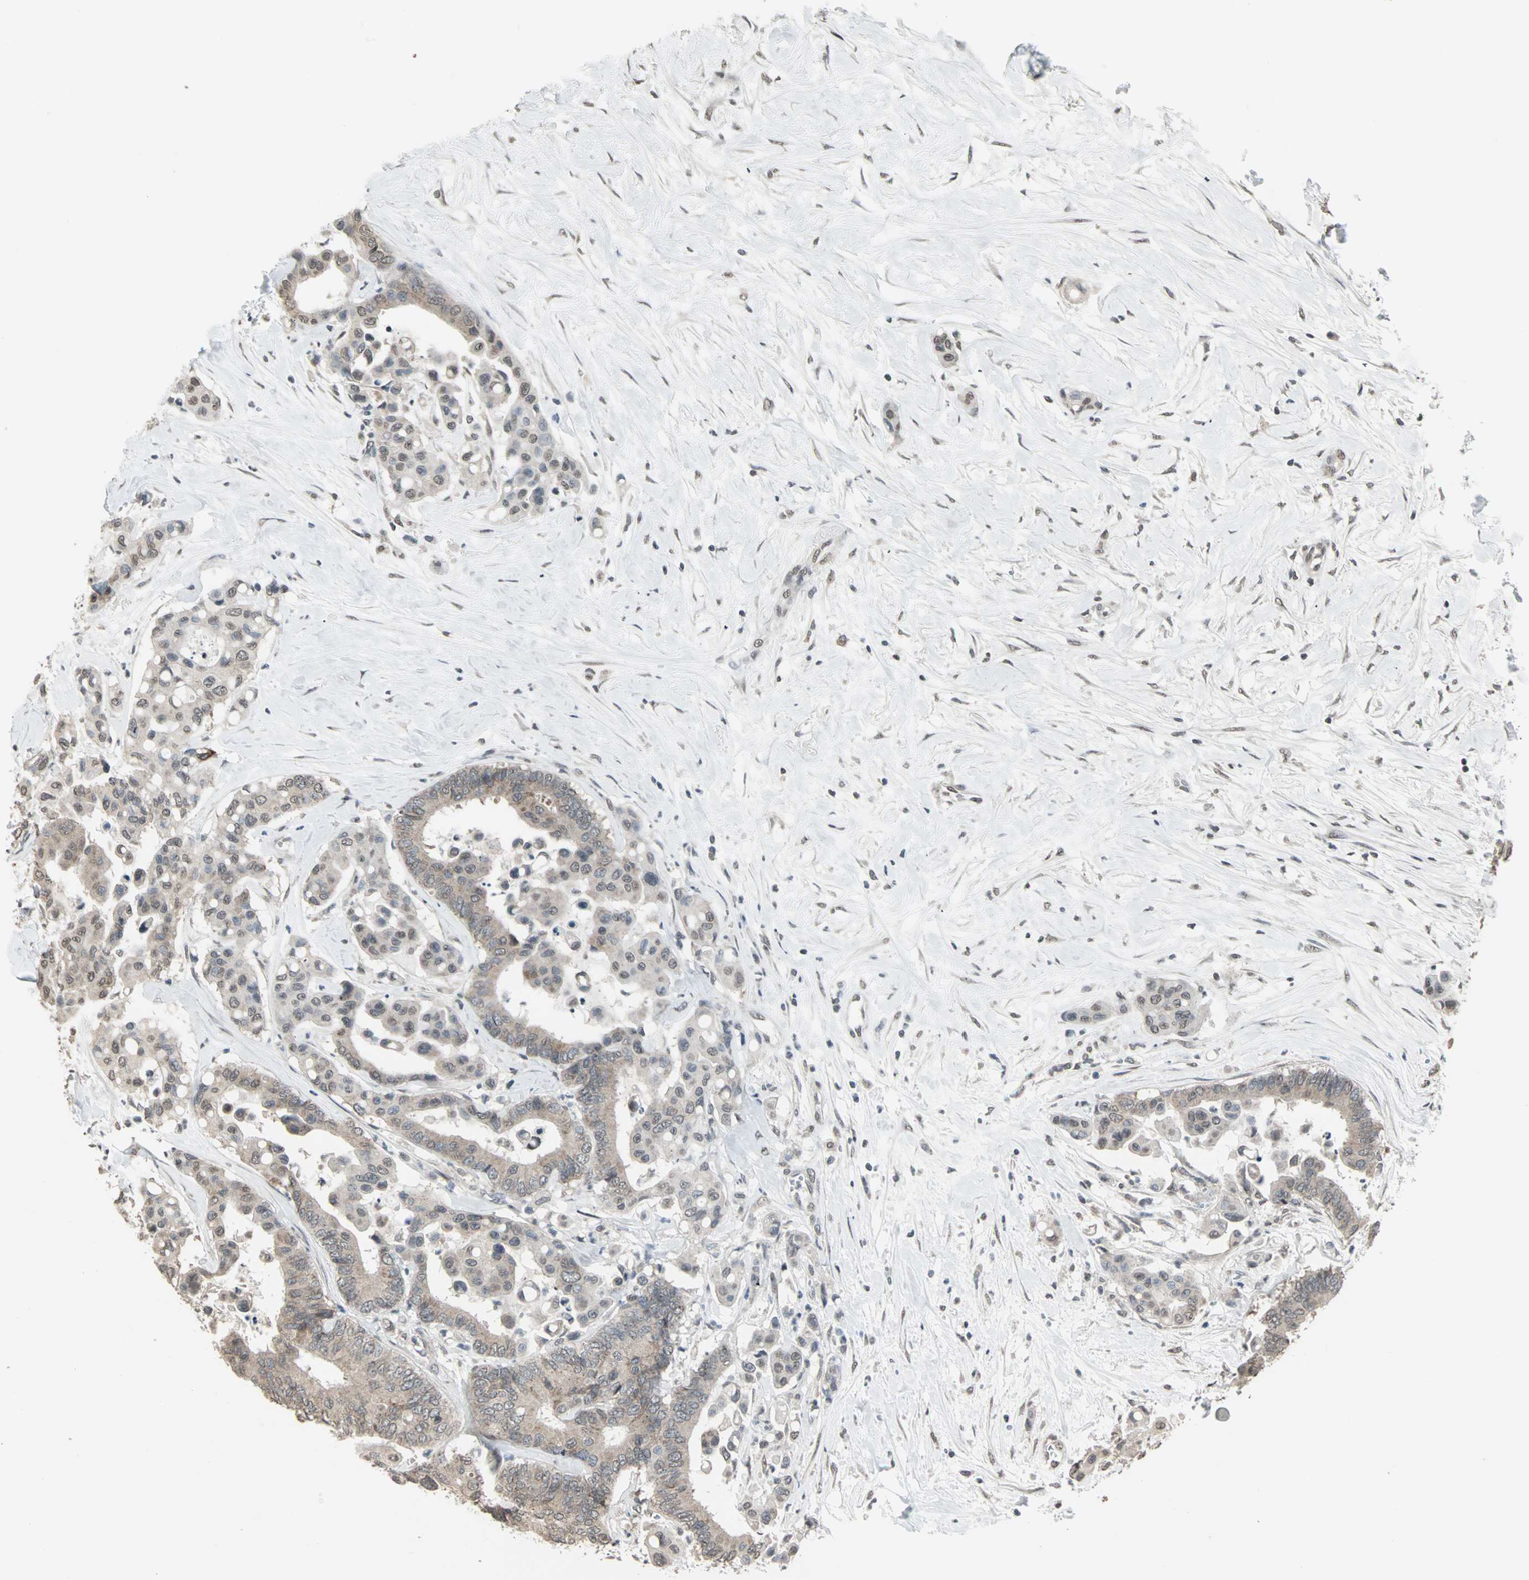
{"staining": {"intensity": "weak", "quantity": ">75%", "location": "cytoplasmic/membranous,nuclear"}, "tissue": "colorectal cancer", "cell_type": "Tumor cells", "image_type": "cancer", "snomed": [{"axis": "morphology", "description": "Normal tissue, NOS"}, {"axis": "morphology", "description": "Adenocarcinoma, NOS"}, {"axis": "topography", "description": "Colon"}], "caption": "Protein analysis of colorectal cancer tissue demonstrates weak cytoplasmic/membranous and nuclear expression in approximately >75% of tumor cells.", "gene": "CBLC", "patient": {"sex": "male", "age": 82}}